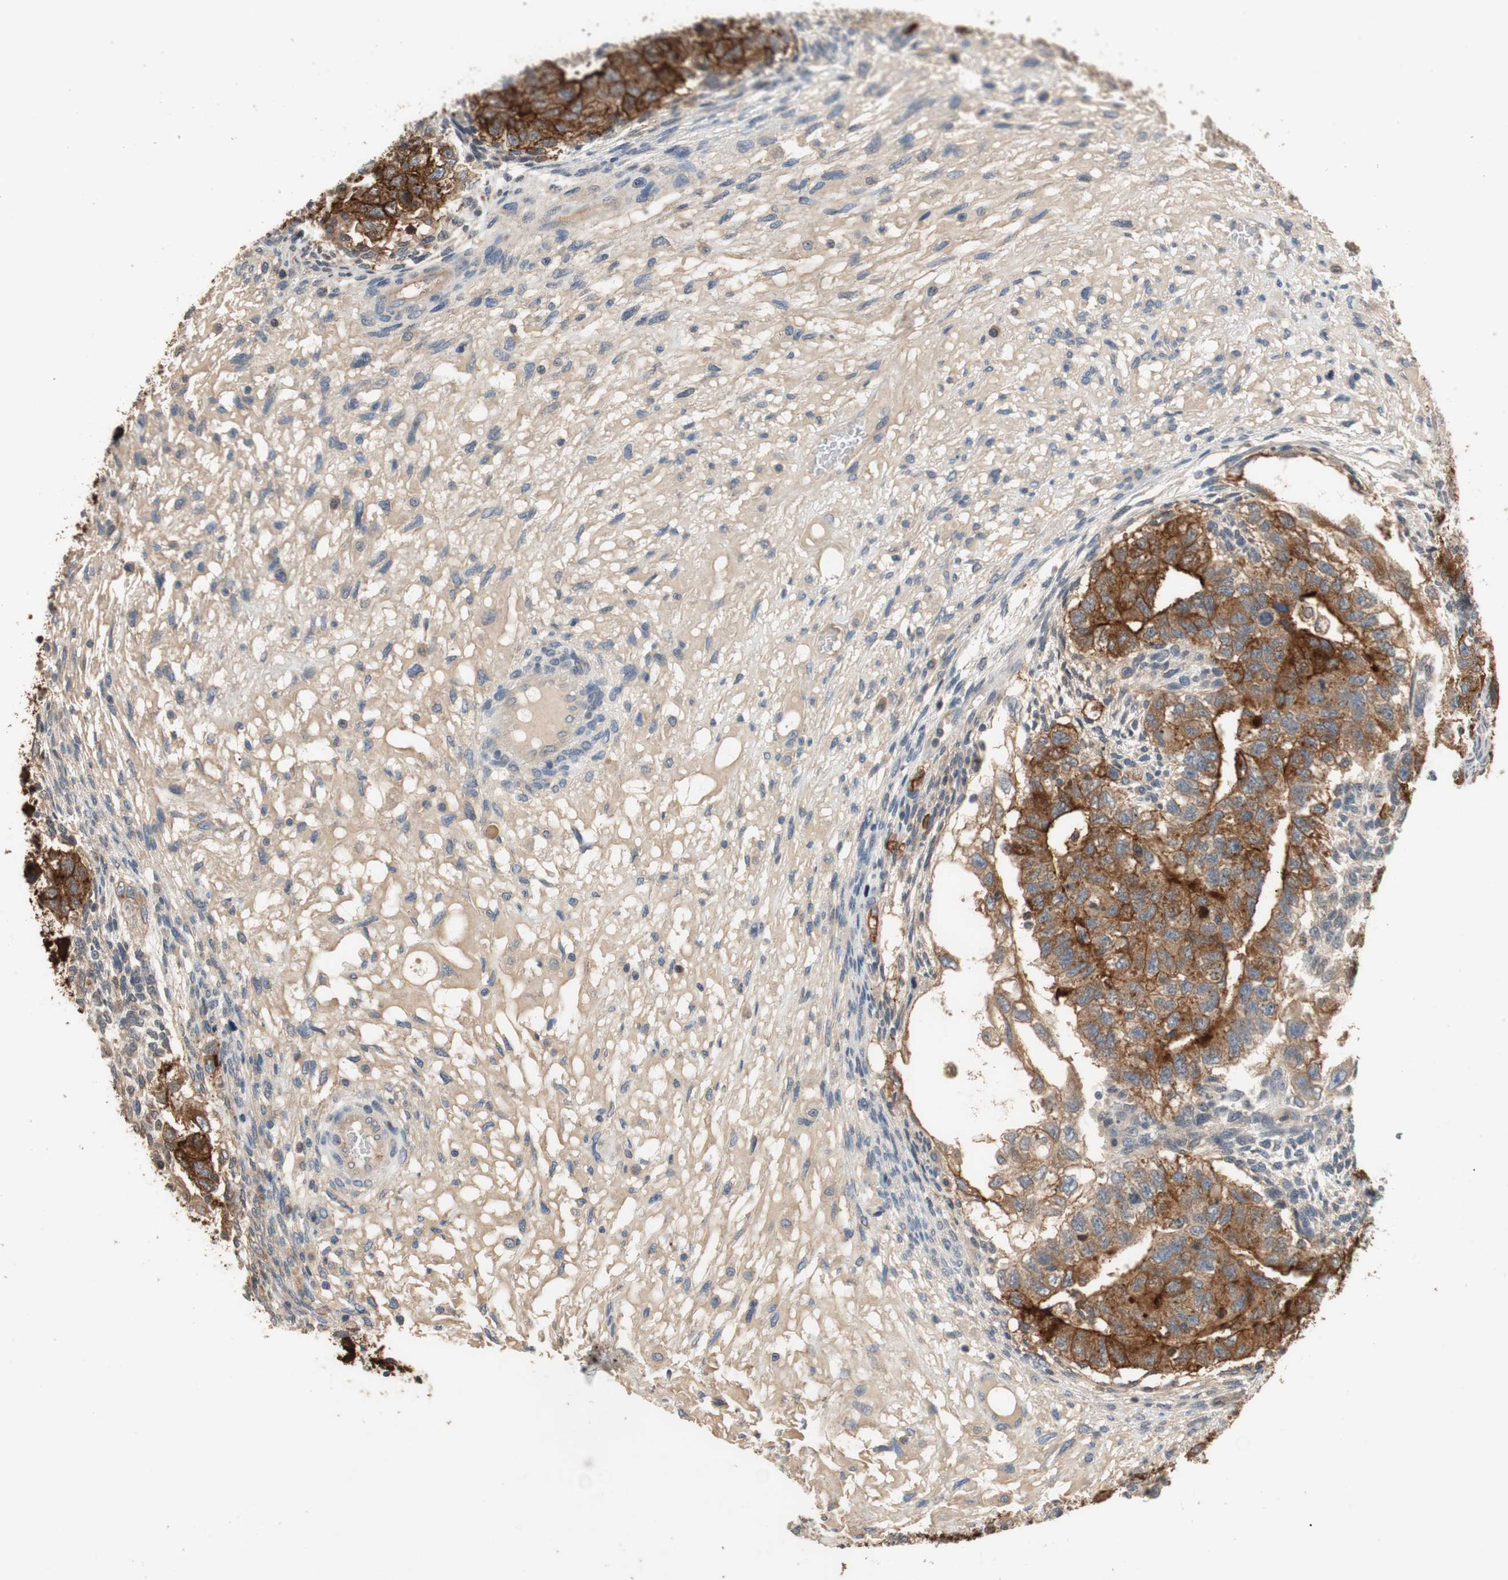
{"staining": {"intensity": "moderate", "quantity": ">75%", "location": "cytoplasmic/membranous"}, "tissue": "testis cancer", "cell_type": "Tumor cells", "image_type": "cancer", "snomed": [{"axis": "morphology", "description": "Normal tissue, NOS"}, {"axis": "morphology", "description": "Carcinoma, Embryonal, NOS"}, {"axis": "topography", "description": "Testis"}], "caption": "Tumor cells demonstrate medium levels of moderate cytoplasmic/membranous staining in approximately >75% of cells in human testis cancer.", "gene": "ALPL", "patient": {"sex": "male", "age": 36}}